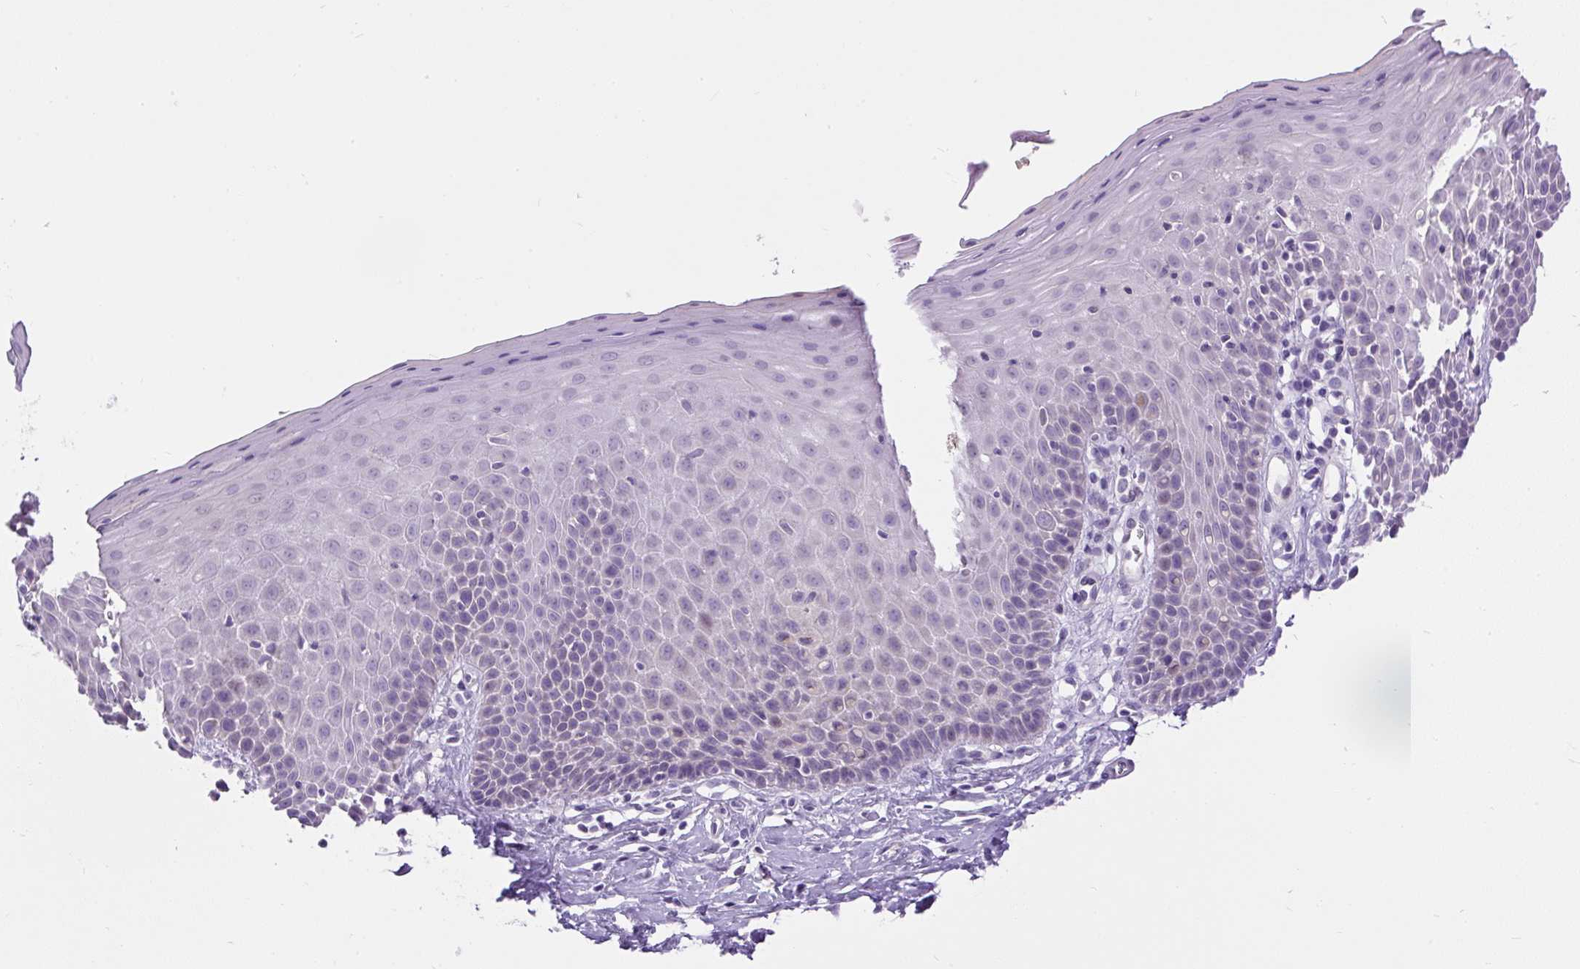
{"staining": {"intensity": "weak", "quantity": "25%-75%", "location": "cytoplasmic/membranous"}, "tissue": "cervix", "cell_type": "Glandular cells", "image_type": "normal", "snomed": [{"axis": "morphology", "description": "Normal tissue, NOS"}, {"axis": "topography", "description": "Cervix"}], "caption": "Protein staining of unremarkable cervix displays weak cytoplasmic/membranous positivity in approximately 25%-75% of glandular cells. Using DAB (3,3'-diaminobenzidine) (brown) and hematoxylin (blue) stains, captured at high magnification using brightfield microscopy.", "gene": "KRTAP20", "patient": {"sex": "female", "age": 36}}